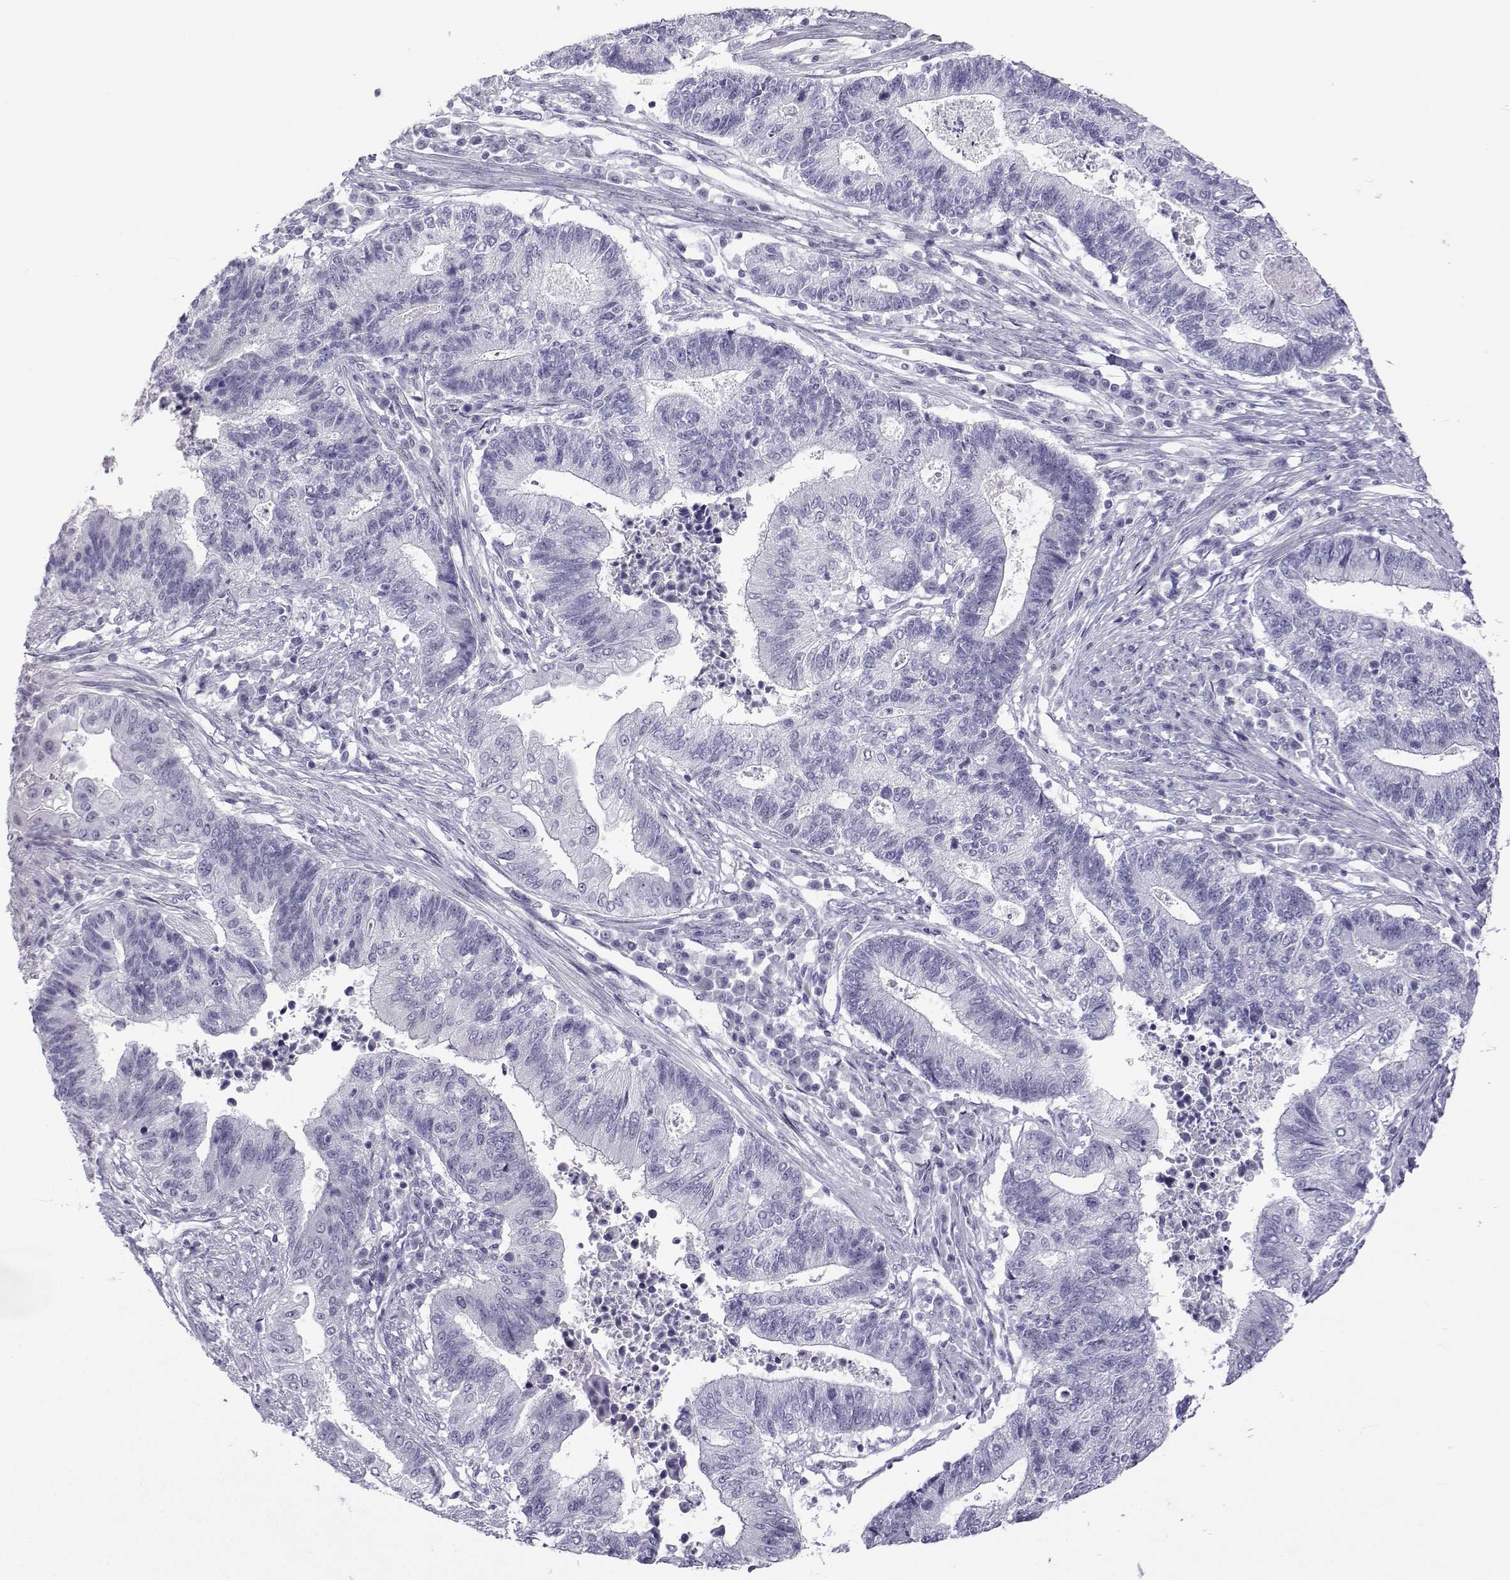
{"staining": {"intensity": "negative", "quantity": "none", "location": "none"}, "tissue": "endometrial cancer", "cell_type": "Tumor cells", "image_type": "cancer", "snomed": [{"axis": "morphology", "description": "Adenocarcinoma, NOS"}, {"axis": "topography", "description": "Uterus"}, {"axis": "topography", "description": "Endometrium"}], "caption": "Tumor cells are negative for protein expression in human endometrial cancer (adenocarcinoma).", "gene": "ACTL7A", "patient": {"sex": "female", "age": 54}}